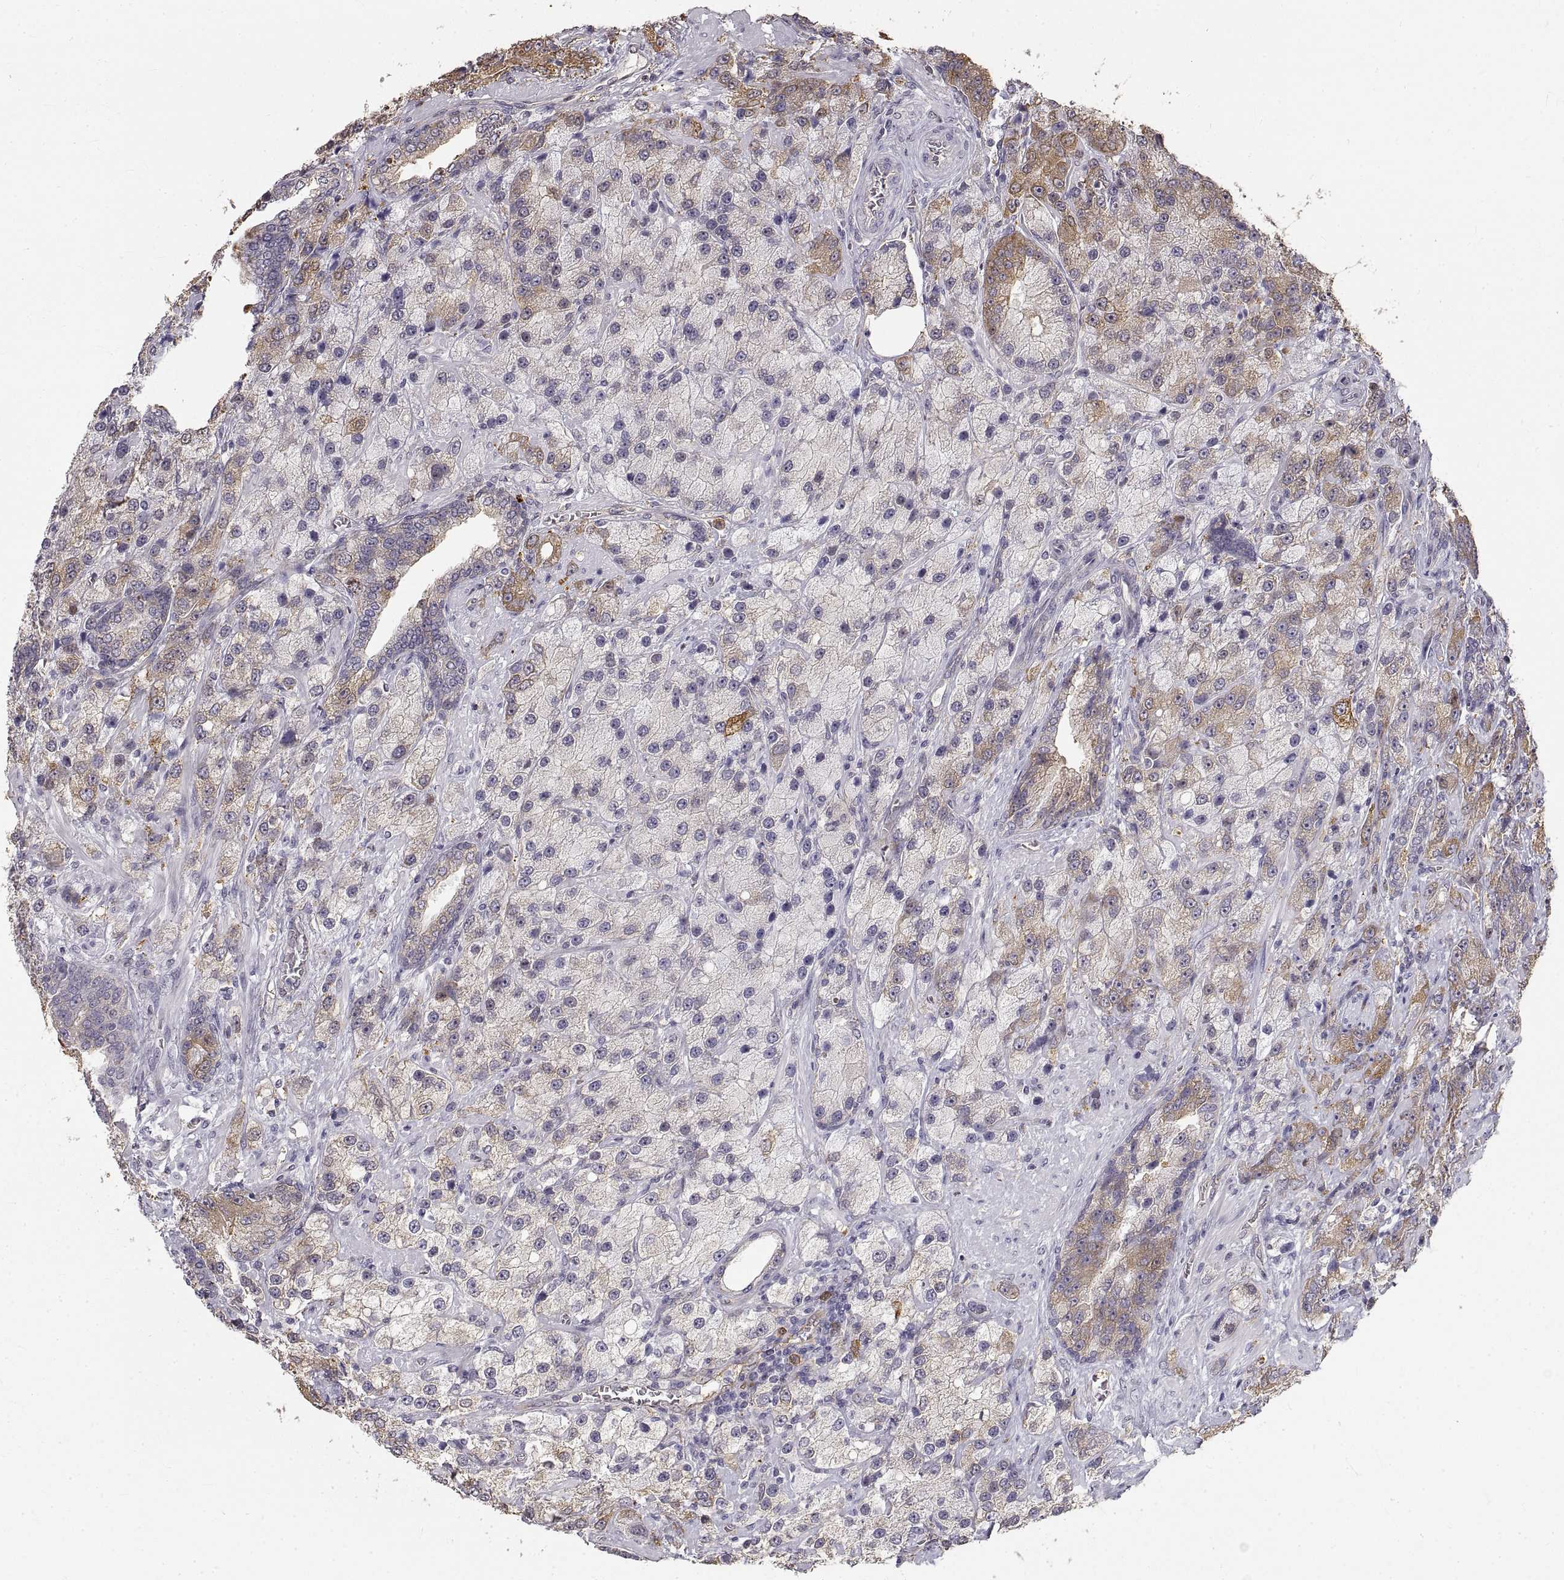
{"staining": {"intensity": "moderate", "quantity": "<25%", "location": "cytoplasmic/membranous"}, "tissue": "prostate cancer", "cell_type": "Tumor cells", "image_type": "cancer", "snomed": [{"axis": "morphology", "description": "Adenocarcinoma, NOS"}, {"axis": "topography", "description": "Prostate"}], "caption": "The photomicrograph displays a brown stain indicating the presence of a protein in the cytoplasmic/membranous of tumor cells in adenocarcinoma (prostate).", "gene": "HSP90AB1", "patient": {"sex": "male", "age": 63}}